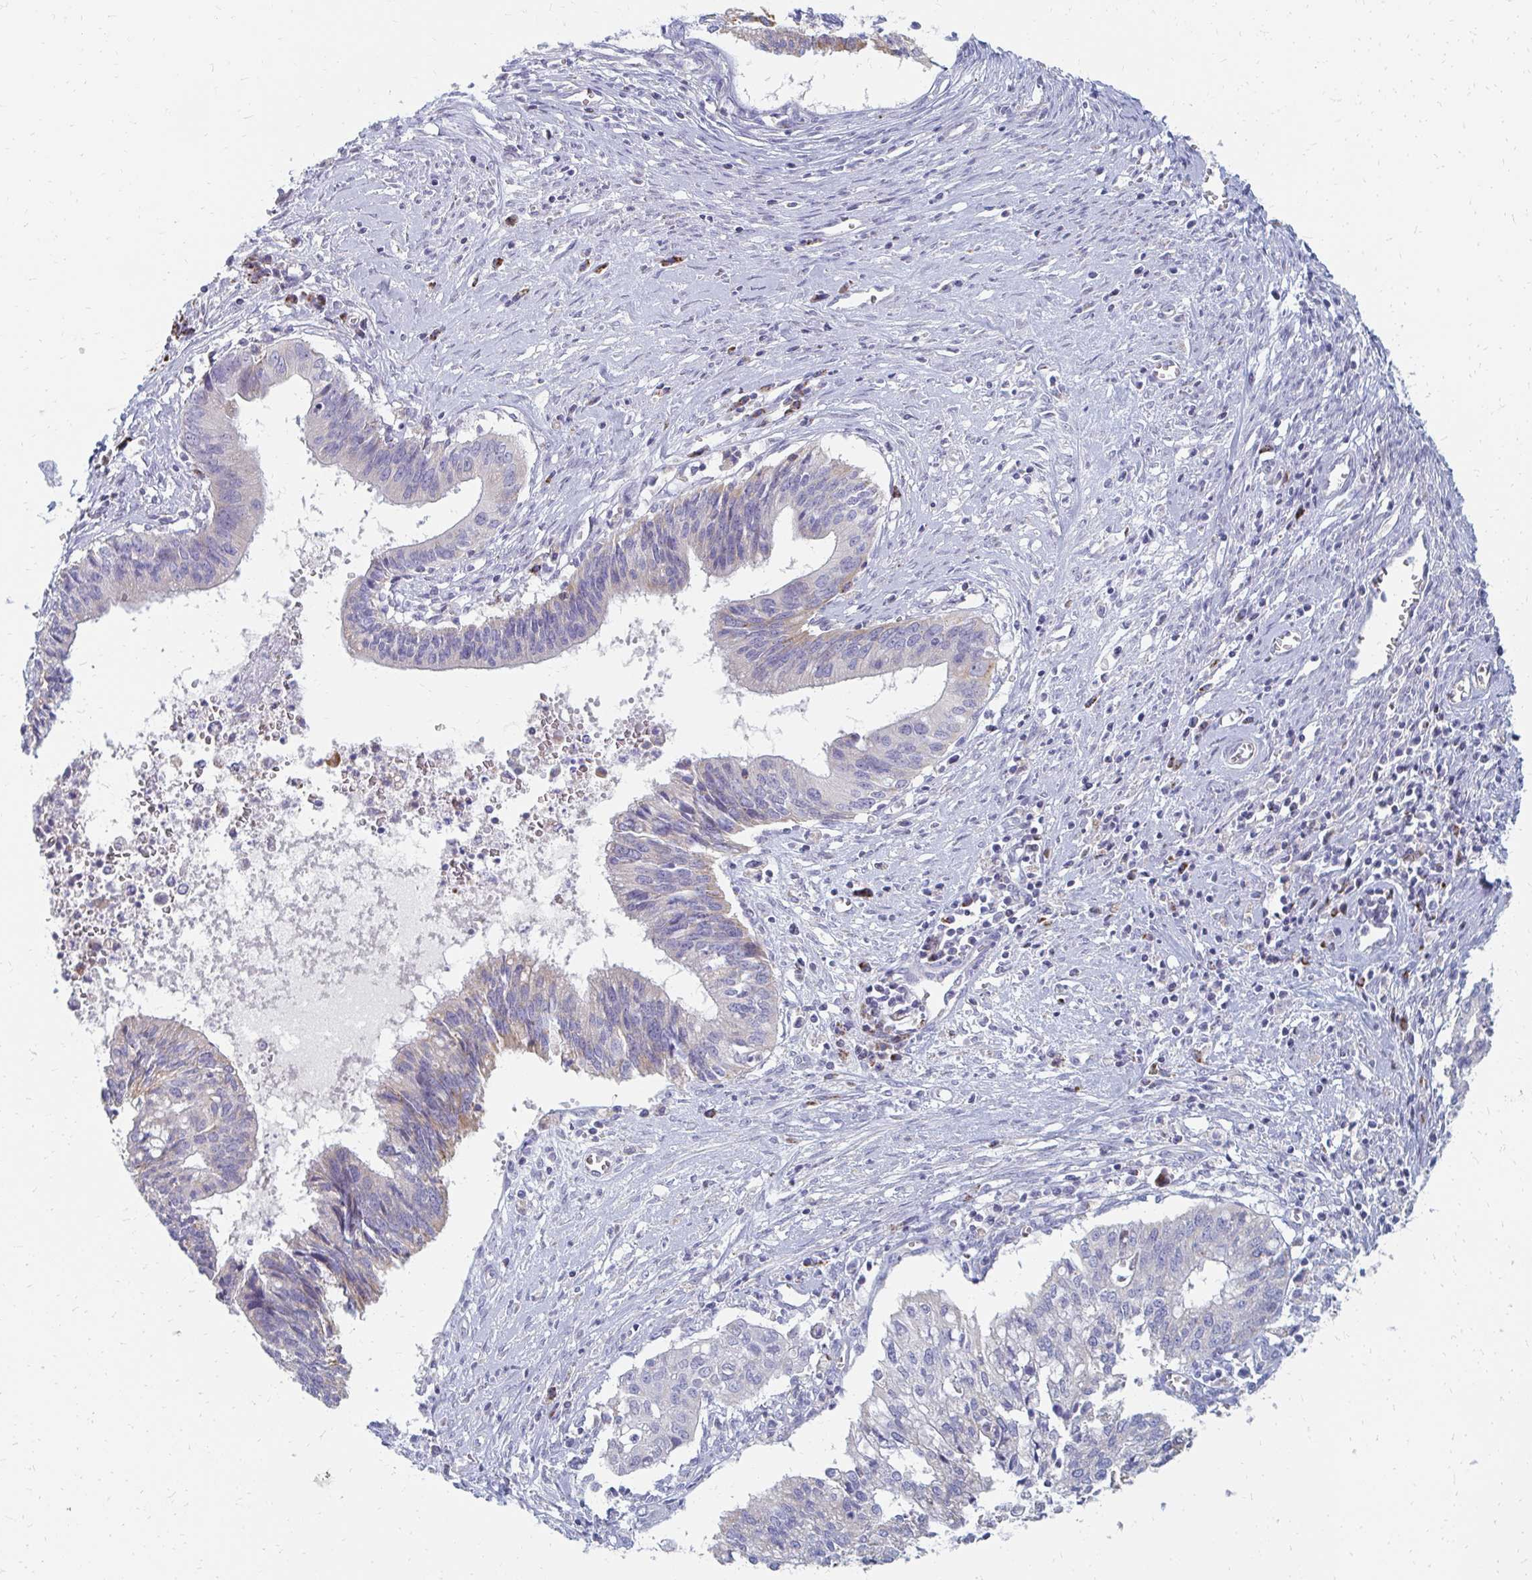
{"staining": {"intensity": "weak", "quantity": "<25%", "location": "cytoplasmic/membranous"}, "tissue": "cervical cancer", "cell_type": "Tumor cells", "image_type": "cancer", "snomed": [{"axis": "morphology", "description": "Adenocarcinoma, NOS"}, {"axis": "topography", "description": "Cervix"}], "caption": "An image of human adenocarcinoma (cervical) is negative for staining in tumor cells.", "gene": "OR10V1", "patient": {"sex": "female", "age": 44}}